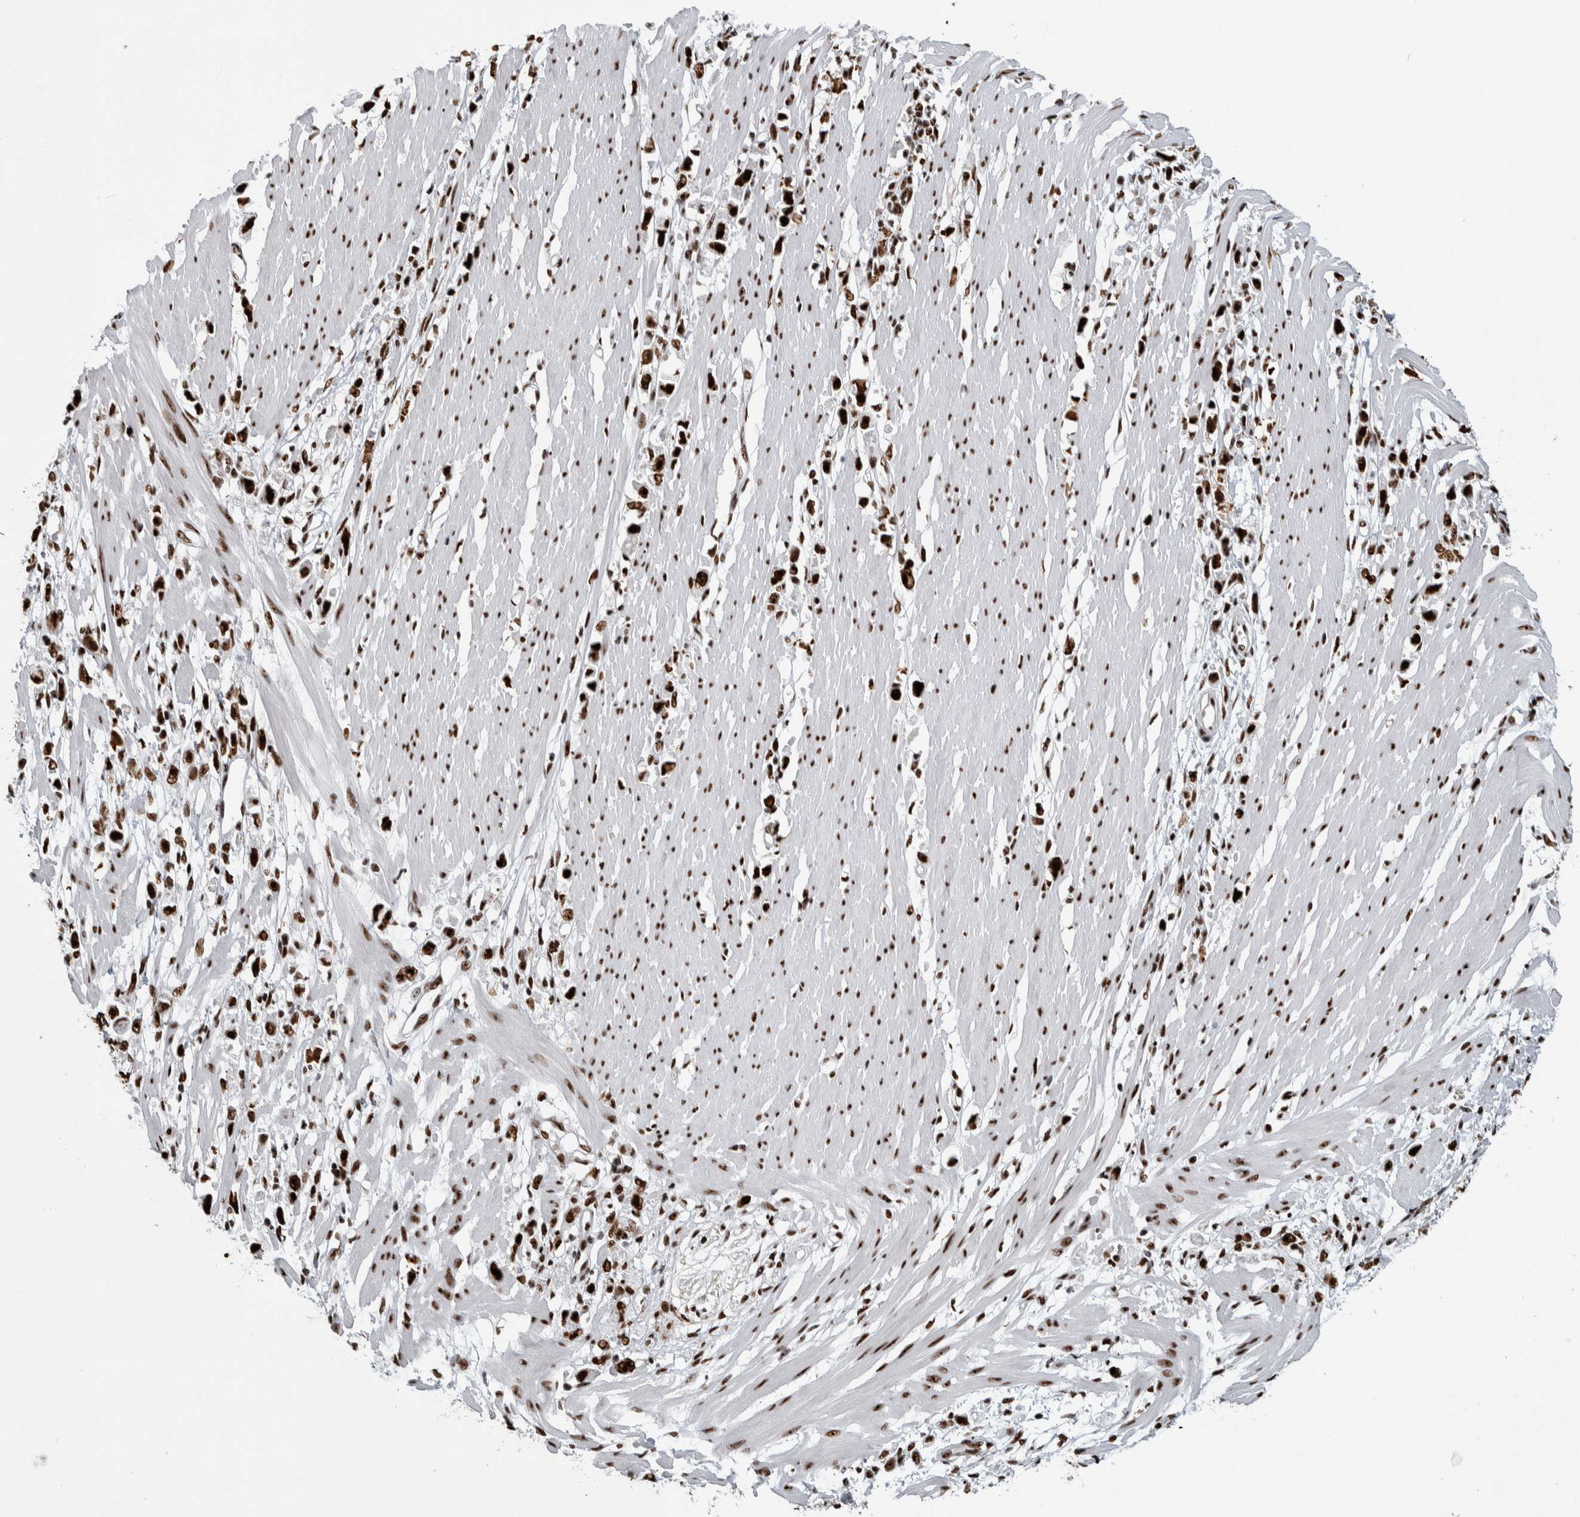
{"staining": {"intensity": "strong", "quantity": ">75%", "location": "nuclear"}, "tissue": "stomach cancer", "cell_type": "Tumor cells", "image_type": "cancer", "snomed": [{"axis": "morphology", "description": "Adenocarcinoma, NOS"}, {"axis": "topography", "description": "Stomach"}], "caption": "About >75% of tumor cells in human adenocarcinoma (stomach) display strong nuclear protein expression as visualized by brown immunohistochemical staining.", "gene": "NCL", "patient": {"sex": "female", "age": 59}}